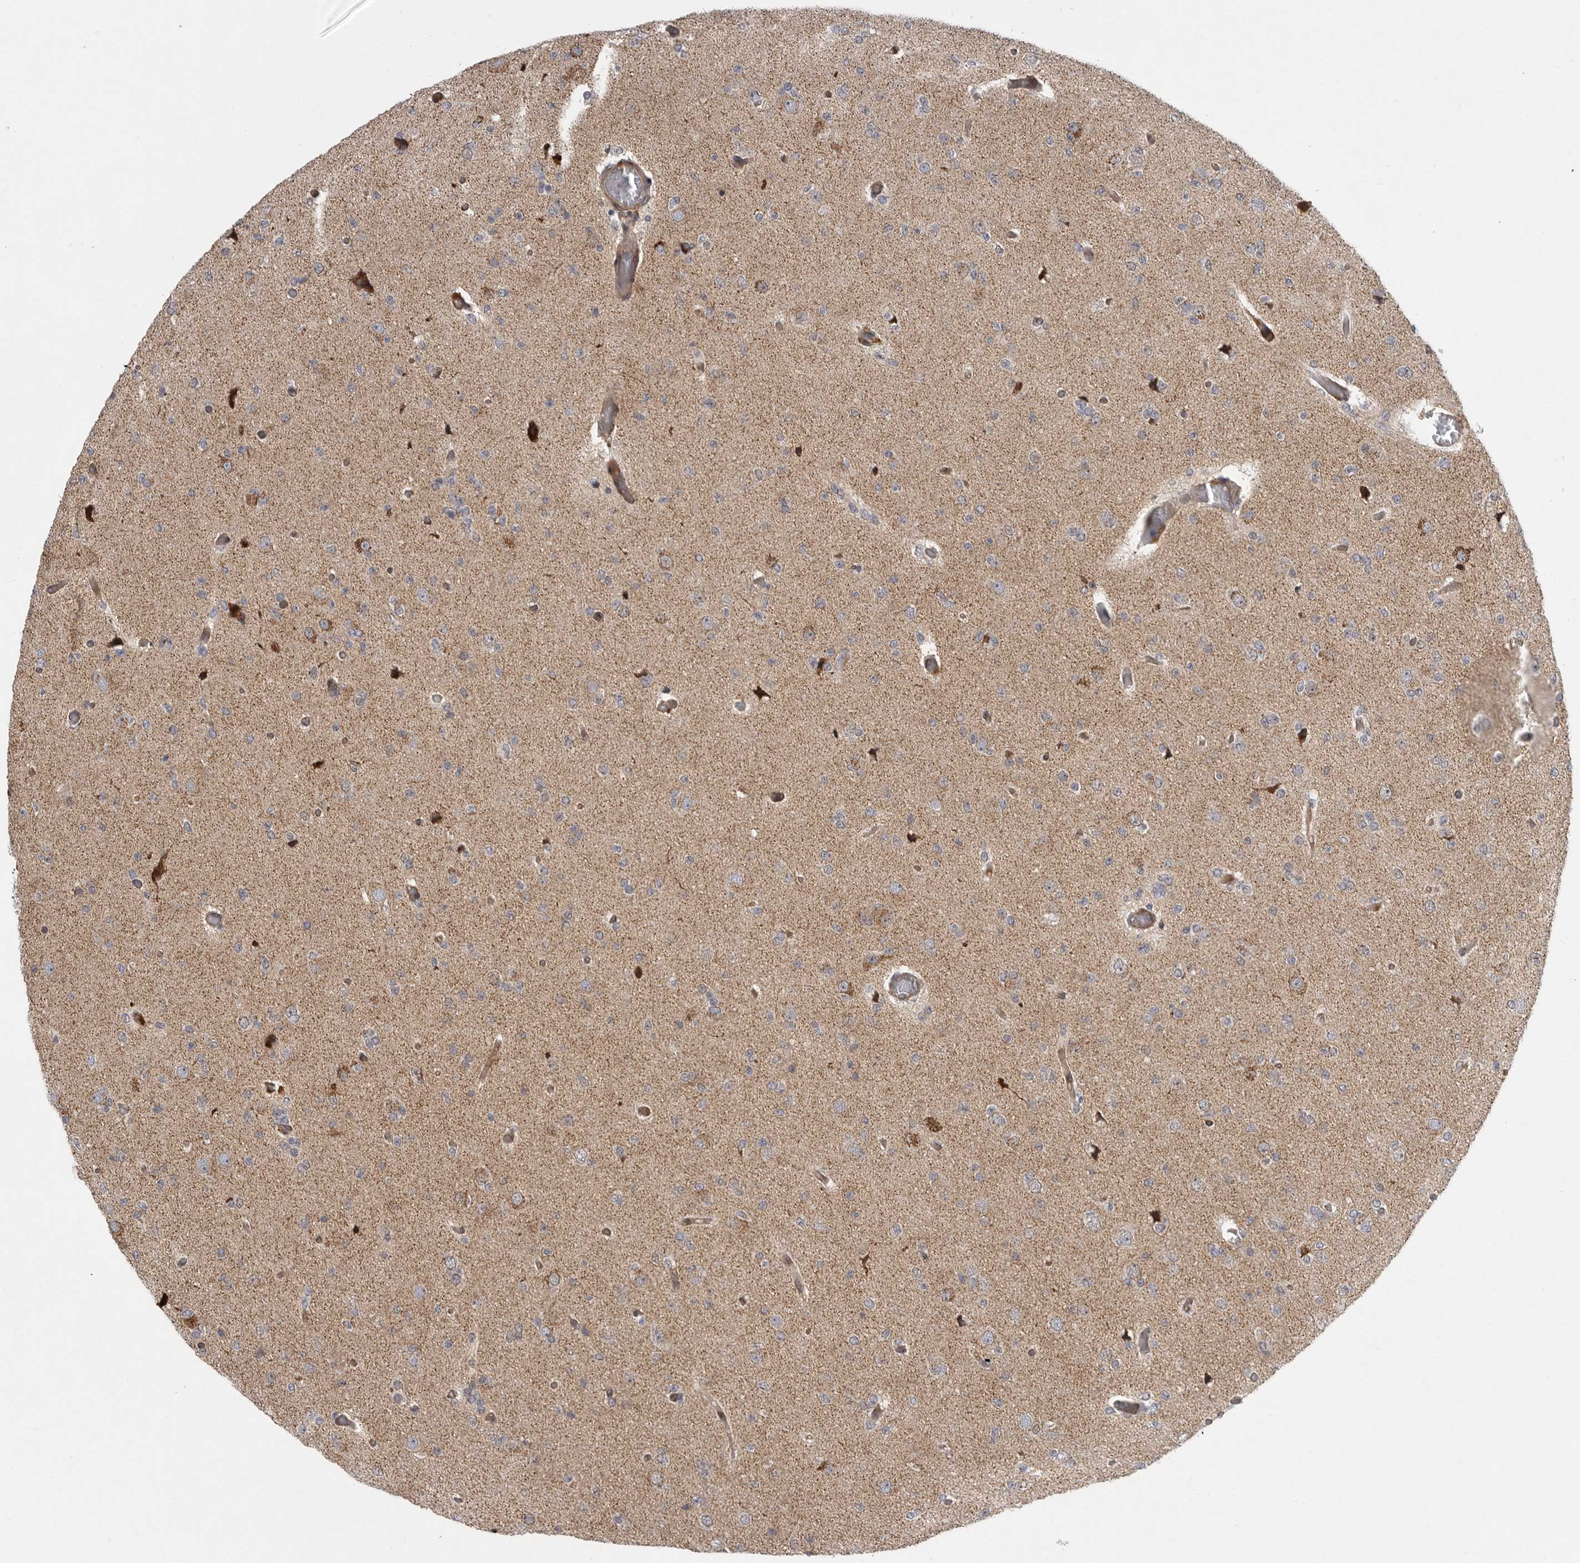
{"staining": {"intensity": "negative", "quantity": "none", "location": "none"}, "tissue": "glioma", "cell_type": "Tumor cells", "image_type": "cancer", "snomed": [{"axis": "morphology", "description": "Glioma, malignant, Low grade"}, {"axis": "topography", "description": "Brain"}], "caption": "DAB (3,3'-diaminobenzidine) immunohistochemical staining of human malignant glioma (low-grade) exhibits no significant staining in tumor cells.", "gene": "TMPRSS11F", "patient": {"sex": "female", "age": 22}}